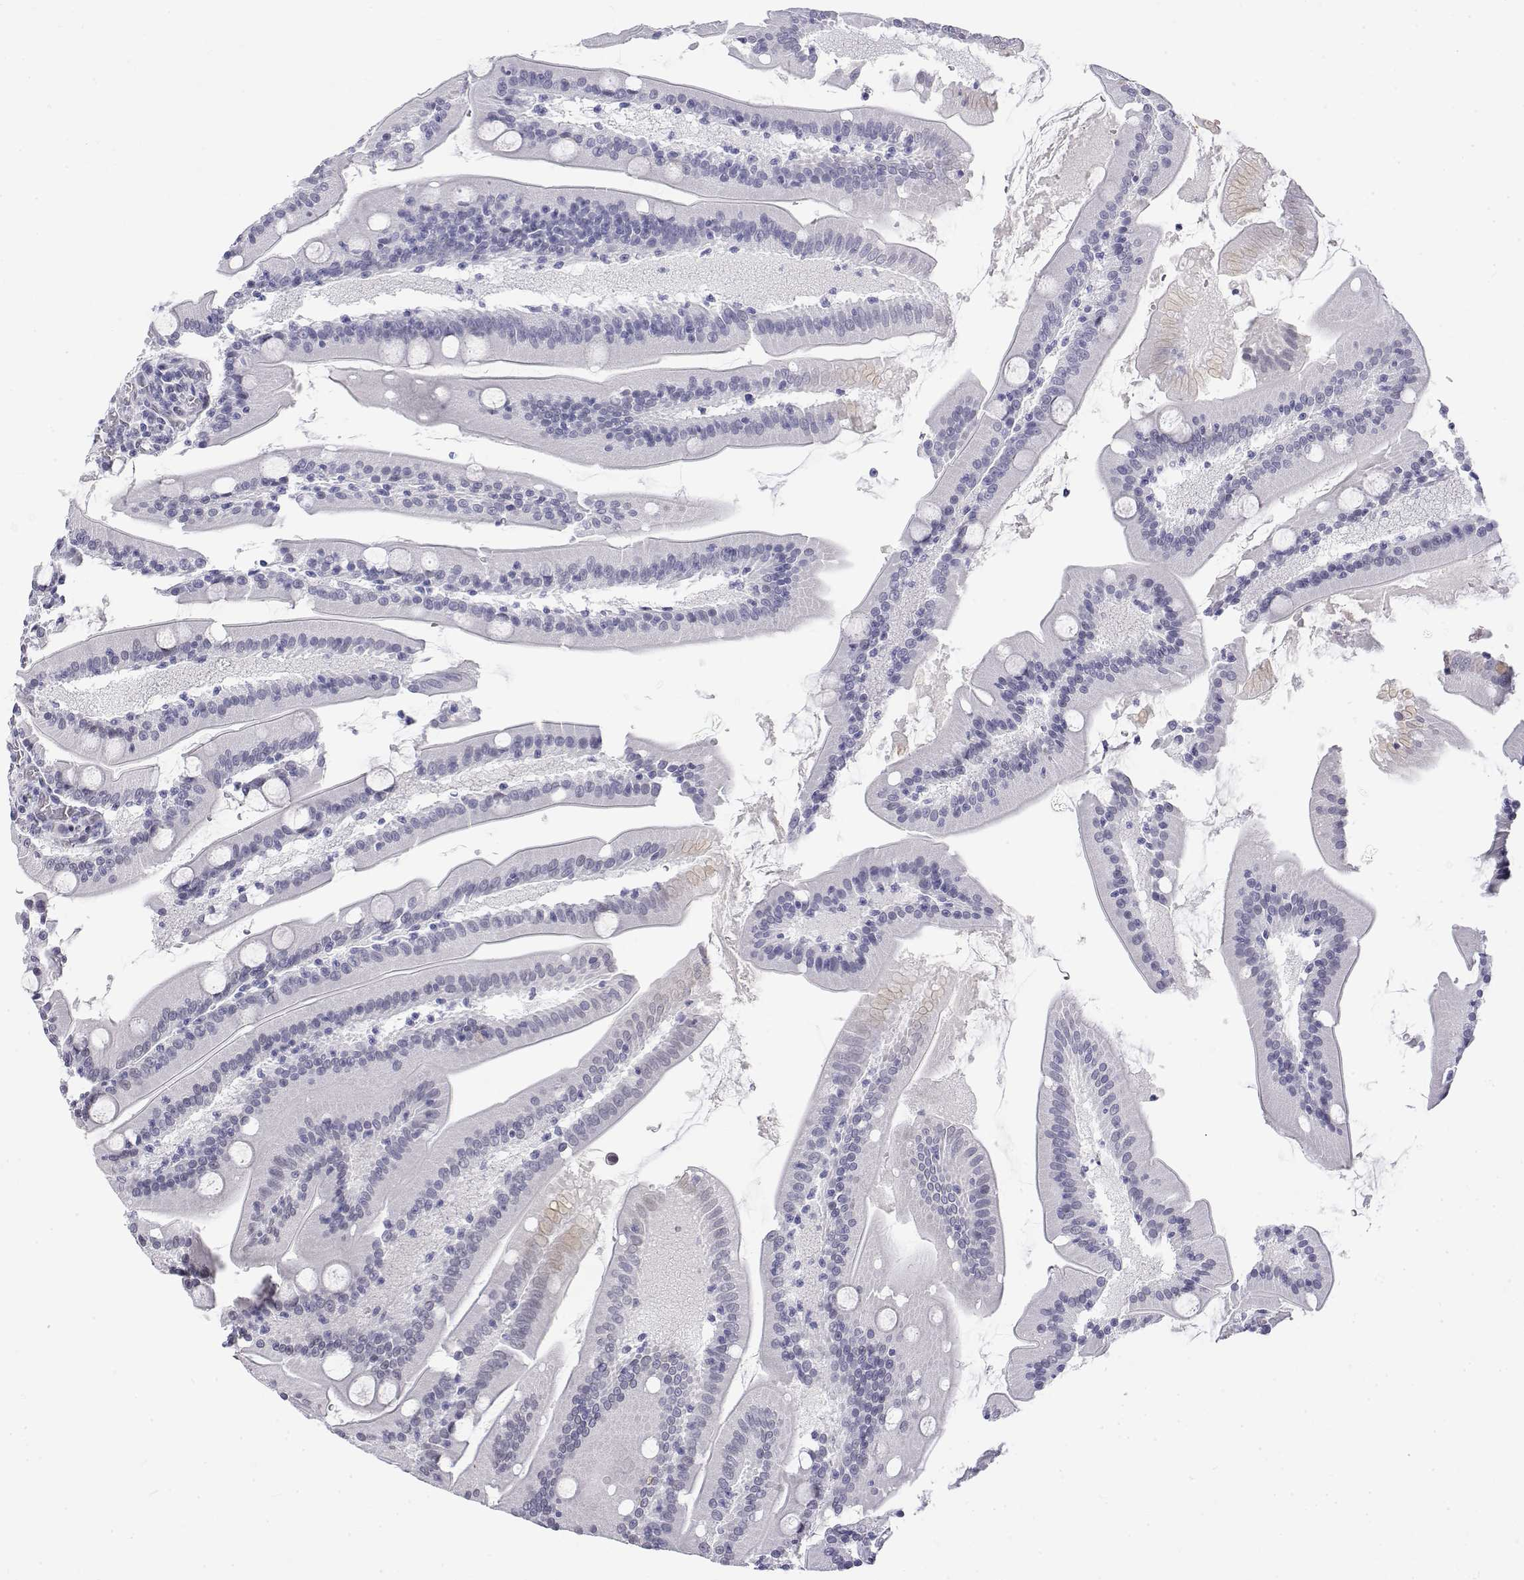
{"staining": {"intensity": "weak", "quantity": "25%-75%", "location": "nuclear"}, "tissue": "small intestine", "cell_type": "Glandular cells", "image_type": "normal", "snomed": [{"axis": "morphology", "description": "Normal tissue, NOS"}, {"axis": "topography", "description": "Small intestine"}], "caption": "Immunohistochemistry image of benign small intestine: small intestine stained using immunohistochemistry (IHC) demonstrates low levels of weak protein expression localized specifically in the nuclear of glandular cells, appearing as a nuclear brown color.", "gene": "ZNF532", "patient": {"sex": "male", "age": 37}}